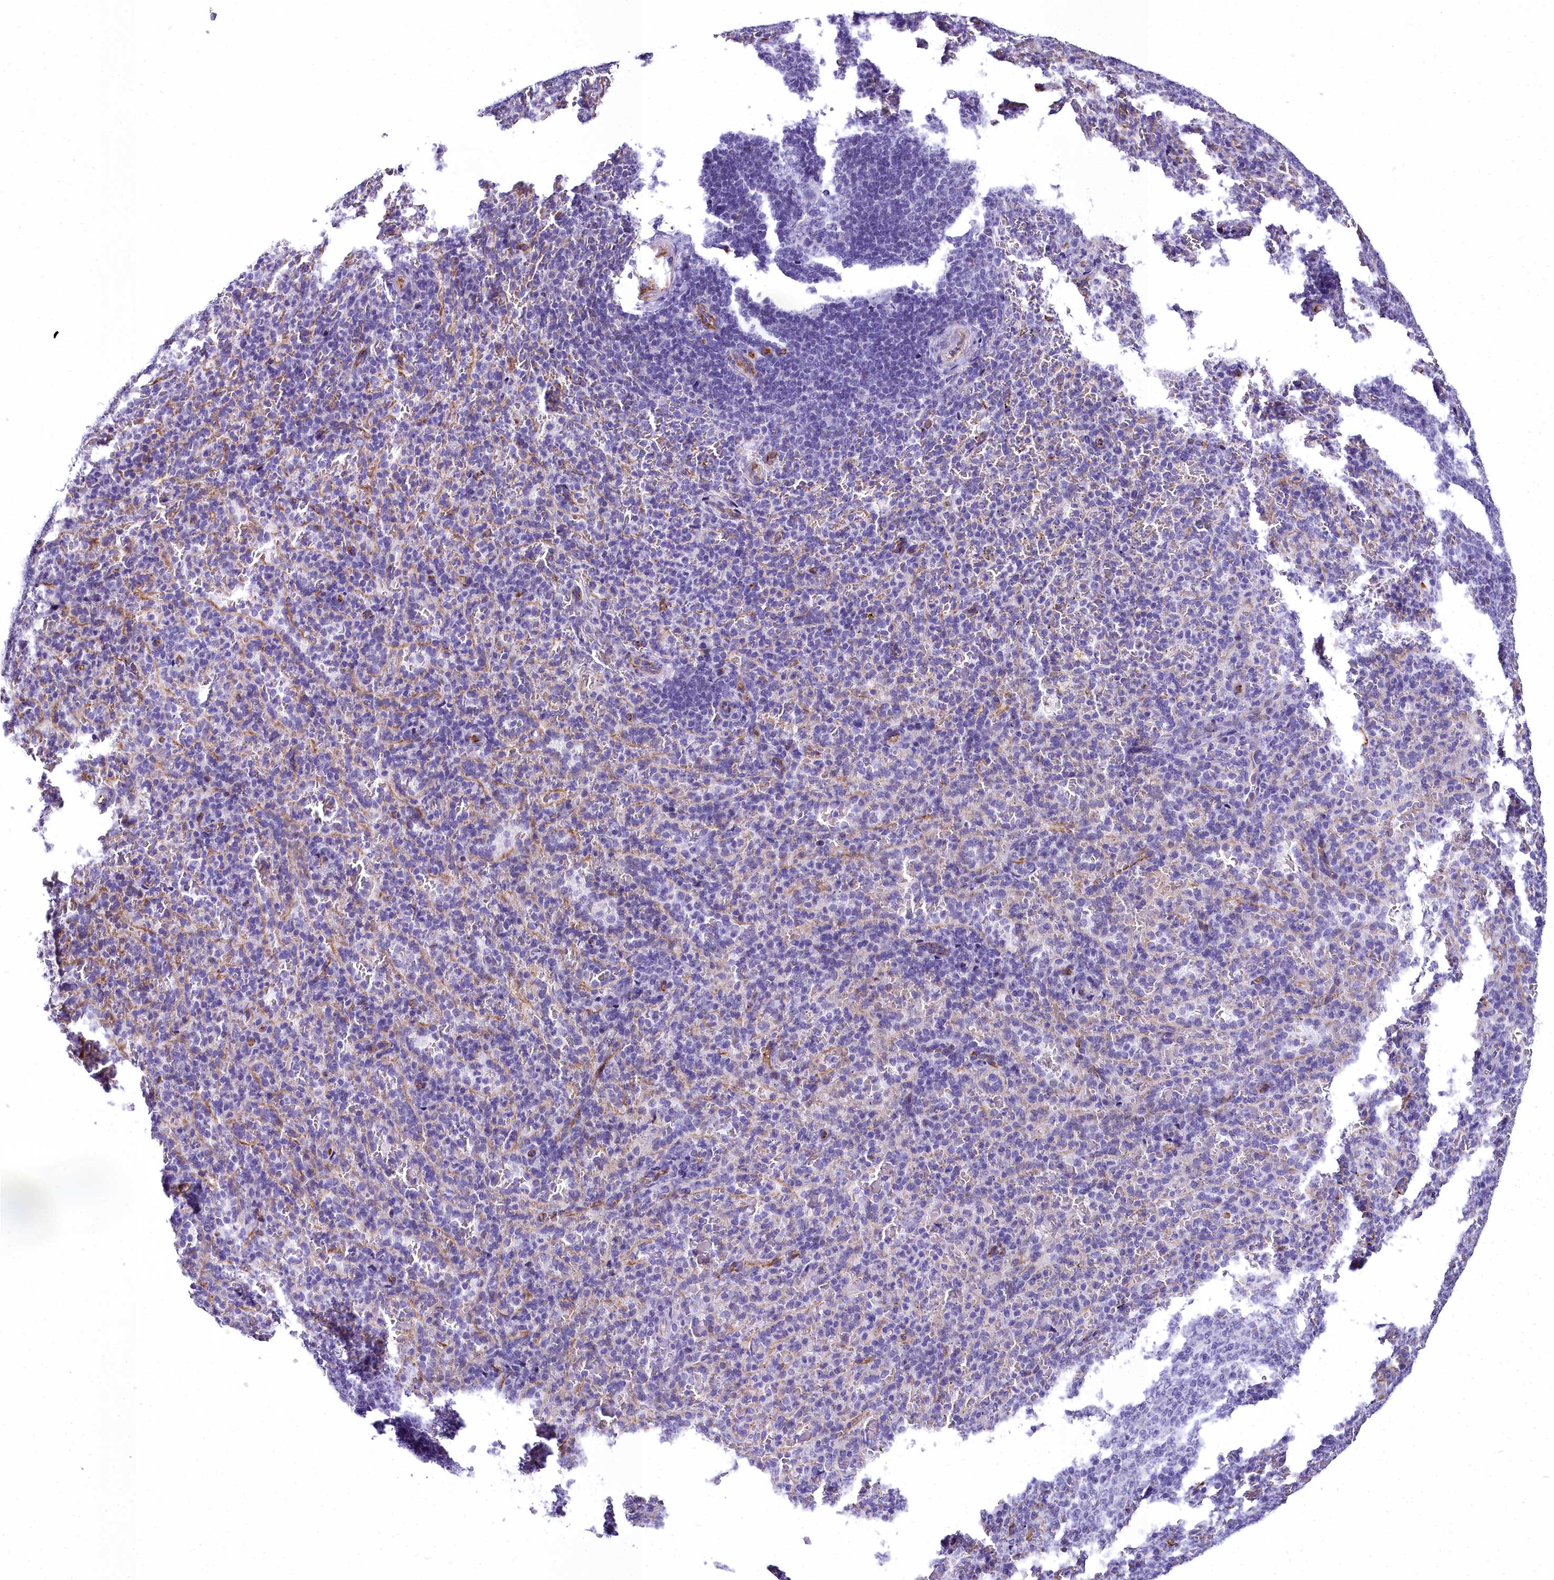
{"staining": {"intensity": "negative", "quantity": "none", "location": "none"}, "tissue": "spleen", "cell_type": "Cells in red pulp", "image_type": "normal", "snomed": [{"axis": "morphology", "description": "Normal tissue, NOS"}, {"axis": "topography", "description": "Spleen"}], "caption": "Human spleen stained for a protein using immunohistochemistry shows no expression in cells in red pulp.", "gene": "TIMM22", "patient": {"sex": "female", "age": 21}}